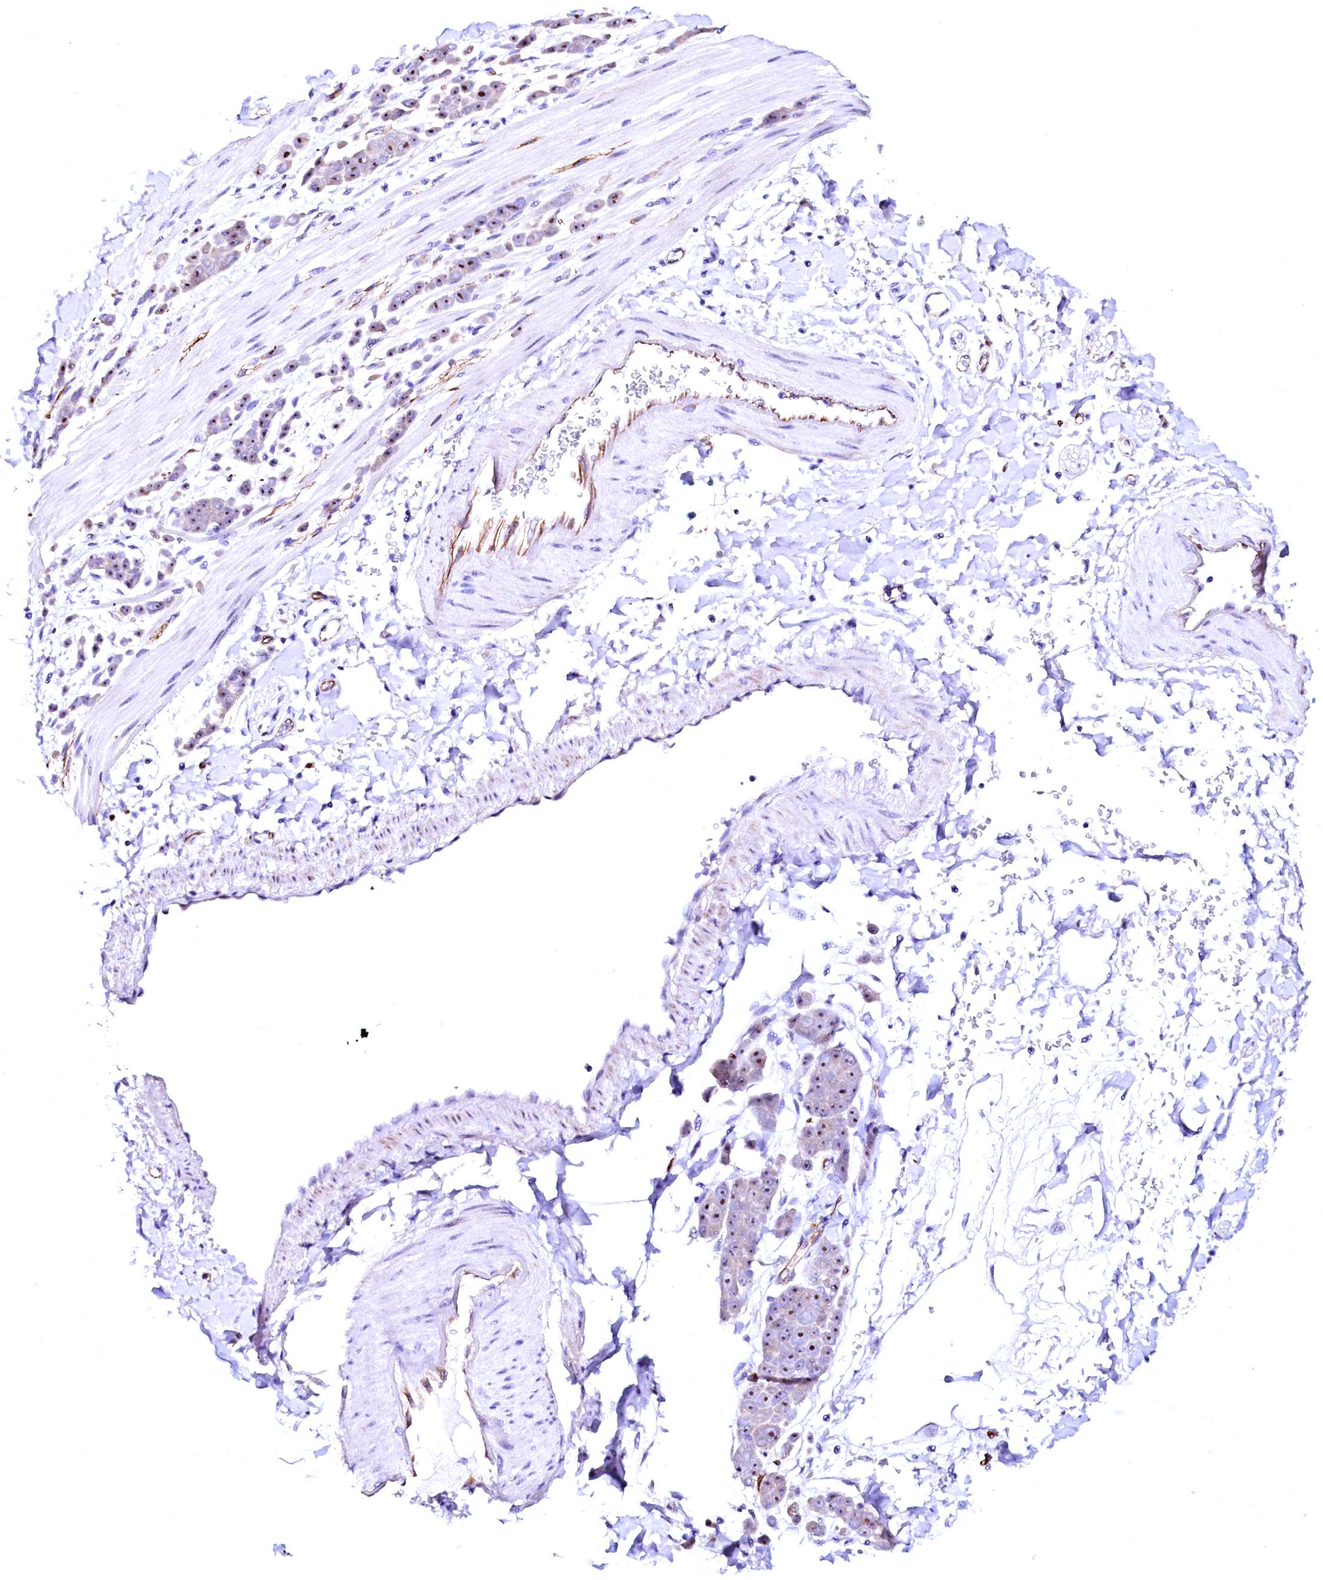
{"staining": {"intensity": "moderate", "quantity": ">75%", "location": "nuclear"}, "tissue": "pancreatic cancer", "cell_type": "Tumor cells", "image_type": "cancer", "snomed": [{"axis": "morphology", "description": "Normal tissue, NOS"}, {"axis": "morphology", "description": "Adenocarcinoma, NOS"}, {"axis": "topography", "description": "Pancreas"}], "caption": "Human pancreatic cancer stained with a brown dye displays moderate nuclear positive expression in approximately >75% of tumor cells.", "gene": "SFR1", "patient": {"sex": "female", "age": 64}}